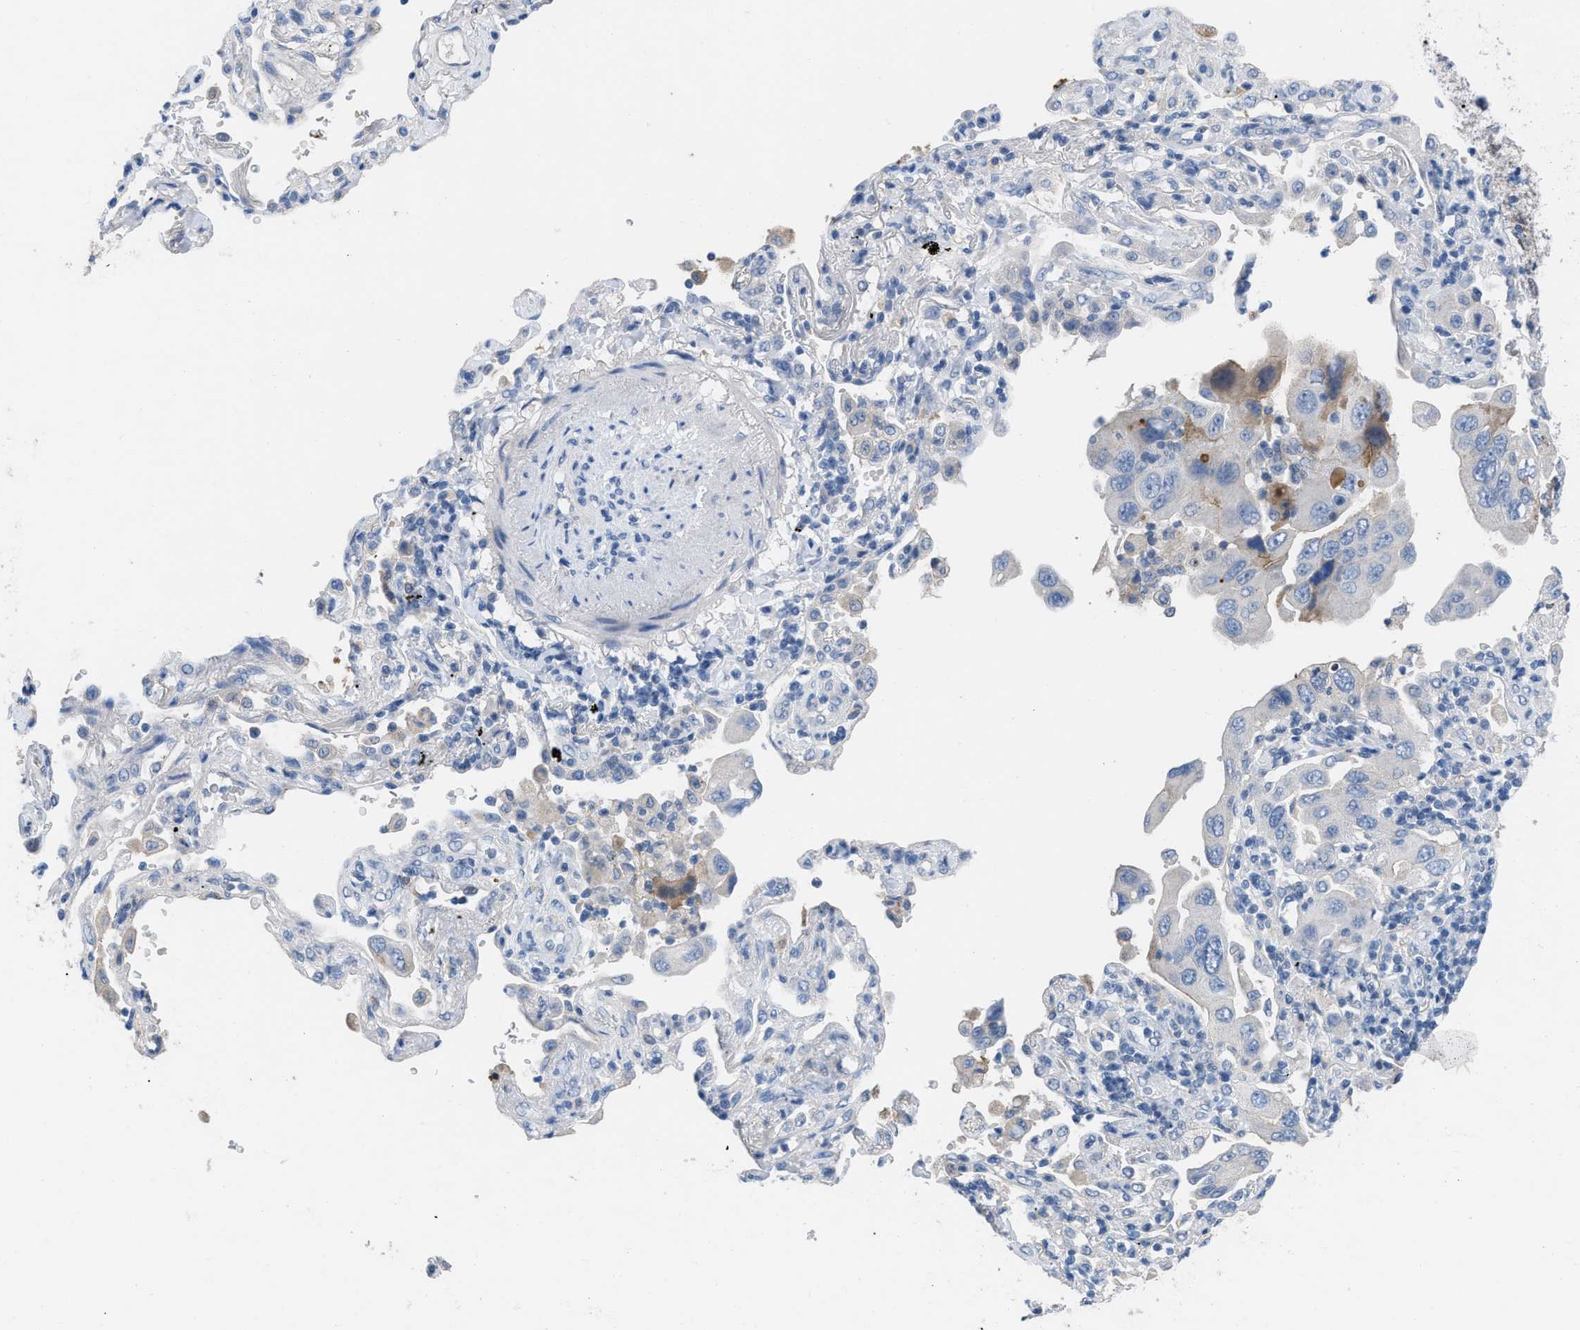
{"staining": {"intensity": "weak", "quantity": "<25%", "location": "cytoplasmic/membranous"}, "tissue": "lung cancer", "cell_type": "Tumor cells", "image_type": "cancer", "snomed": [{"axis": "morphology", "description": "Adenocarcinoma, NOS"}, {"axis": "topography", "description": "Lung"}], "caption": "Human lung adenocarcinoma stained for a protein using IHC exhibits no staining in tumor cells.", "gene": "HPX", "patient": {"sex": "female", "age": 65}}